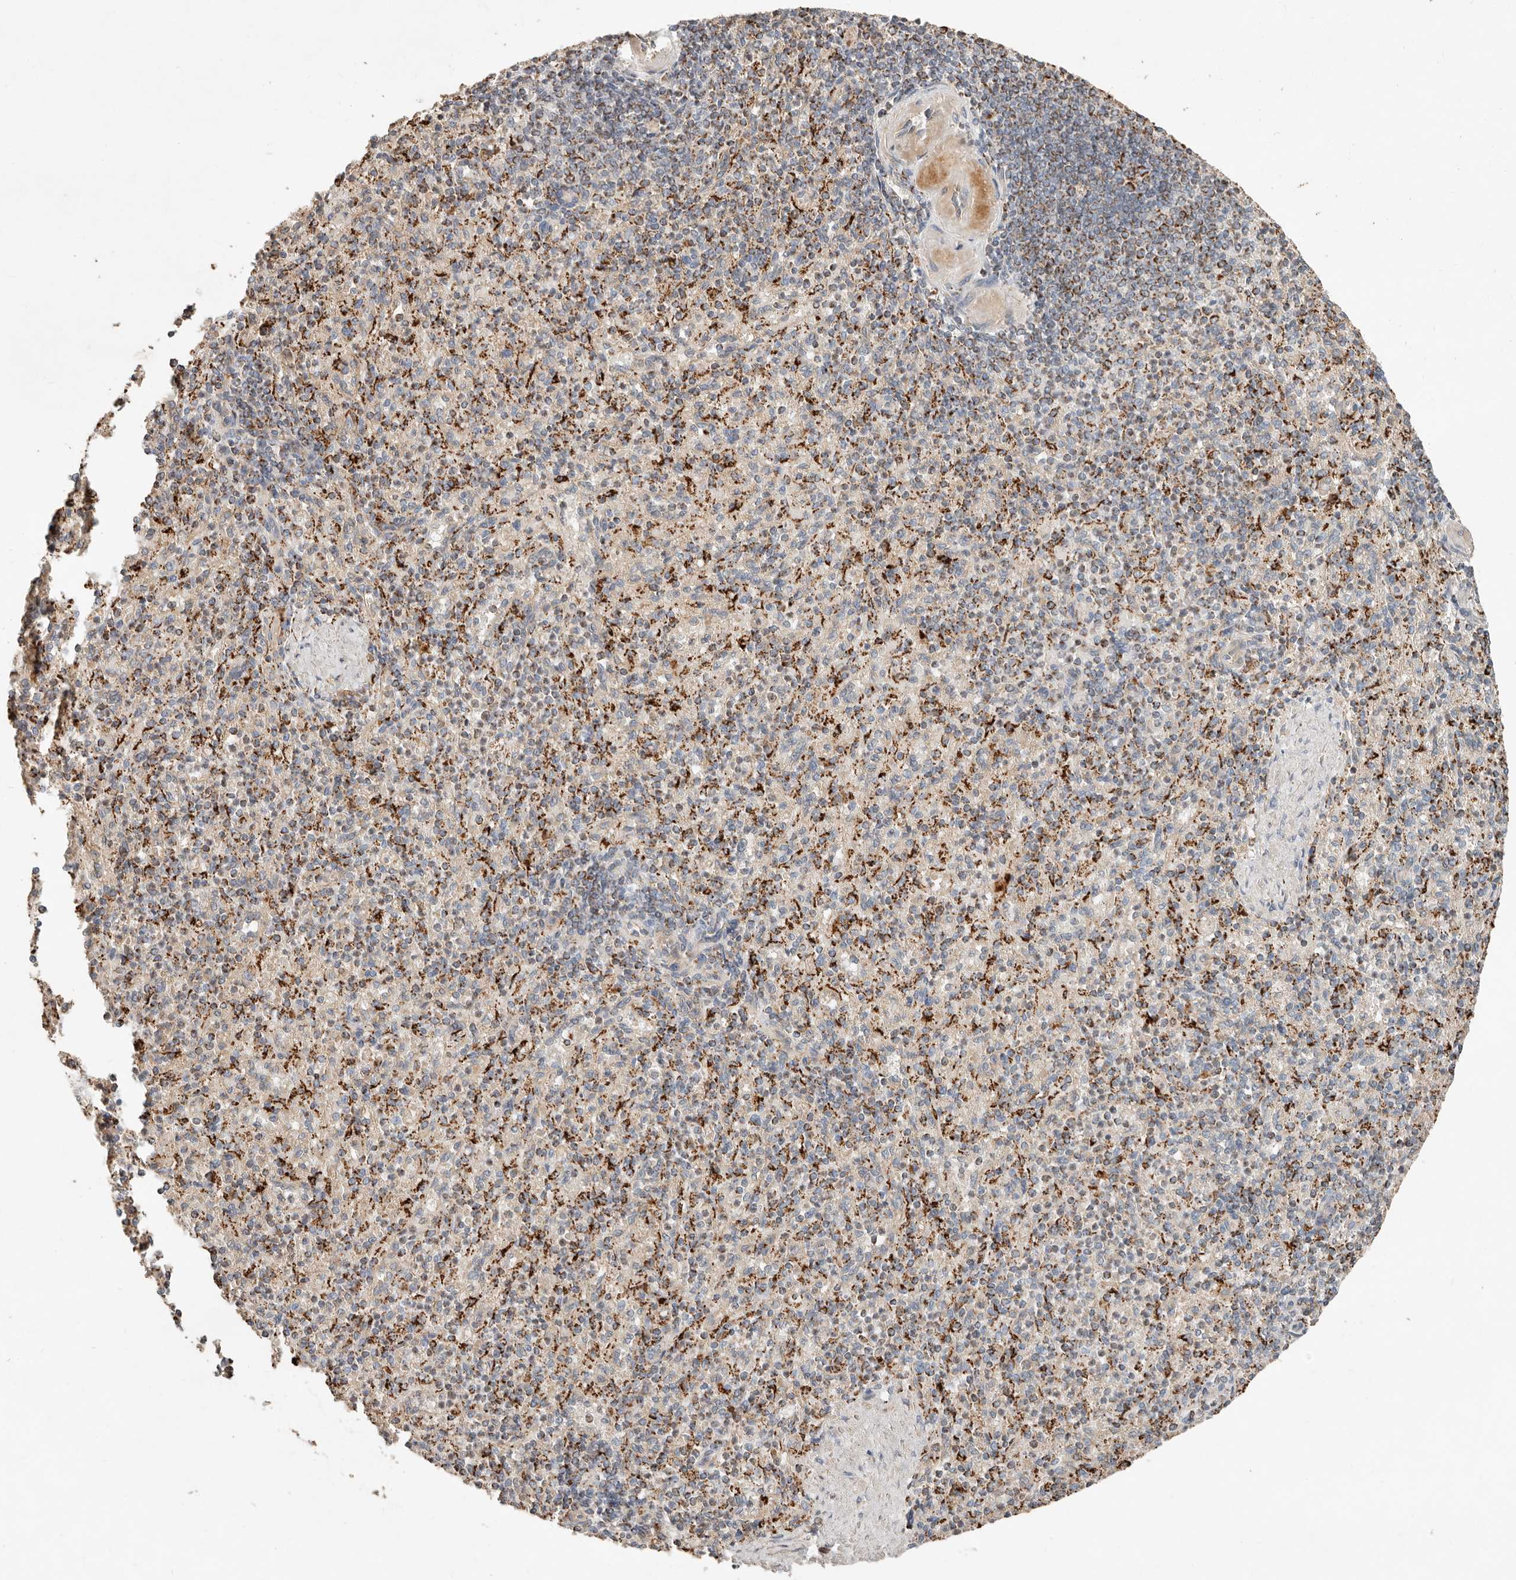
{"staining": {"intensity": "moderate", "quantity": "25%-75%", "location": "cytoplasmic/membranous"}, "tissue": "spleen", "cell_type": "Cells in red pulp", "image_type": "normal", "snomed": [{"axis": "morphology", "description": "Normal tissue, NOS"}, {"axis": "topography", "description": "Spleen"}], "caption": "Brown immunohistochemical staining in normal human spleen shows moderate cytoplasmic/membranous positivity in about 25%-75% of cells in red pulp. The staining is performed using DAB brown chromogen to label protein expression. The nuclei are counter-stained blue using hematoxylin.", "gene": "ARHGEF10L", "patient": {"sex": "female", "age": 74}}